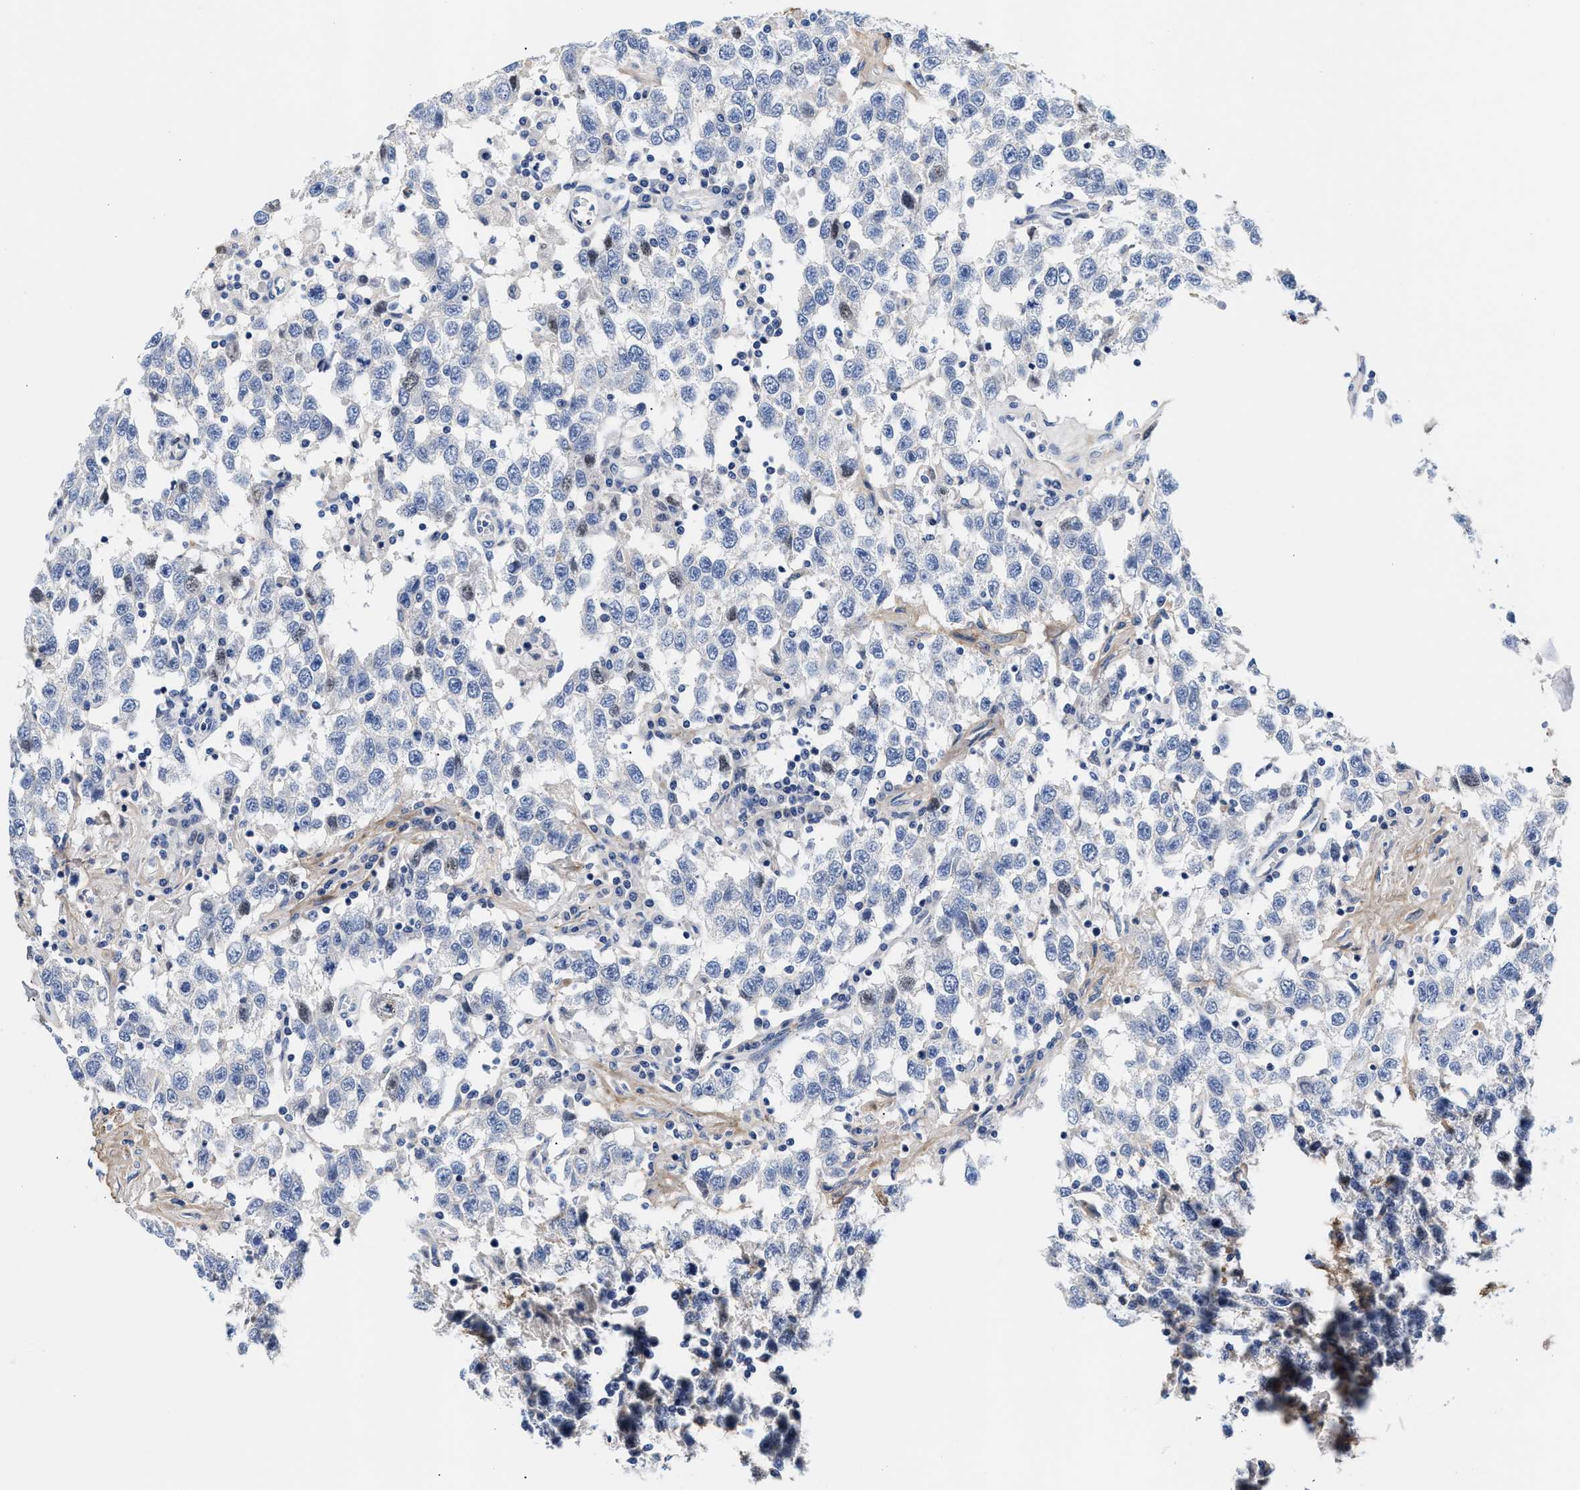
{"staining": {"intensity": "negative", "quantity": "none", "location": "none"}, "tissue": "testis cancer", "cell_type": "Tumor cells", "image_type": "cancer", "snomed": [{"axis": "morphology", "description": "Seminoma, NOS"}, {"axis": "topography", "description": "Testis"}], "caption": "There is no significant staining in tumor cells of testis seminoma.", "gene": "ACTL7B", "patient": {"sex": "male", "age": 41}}